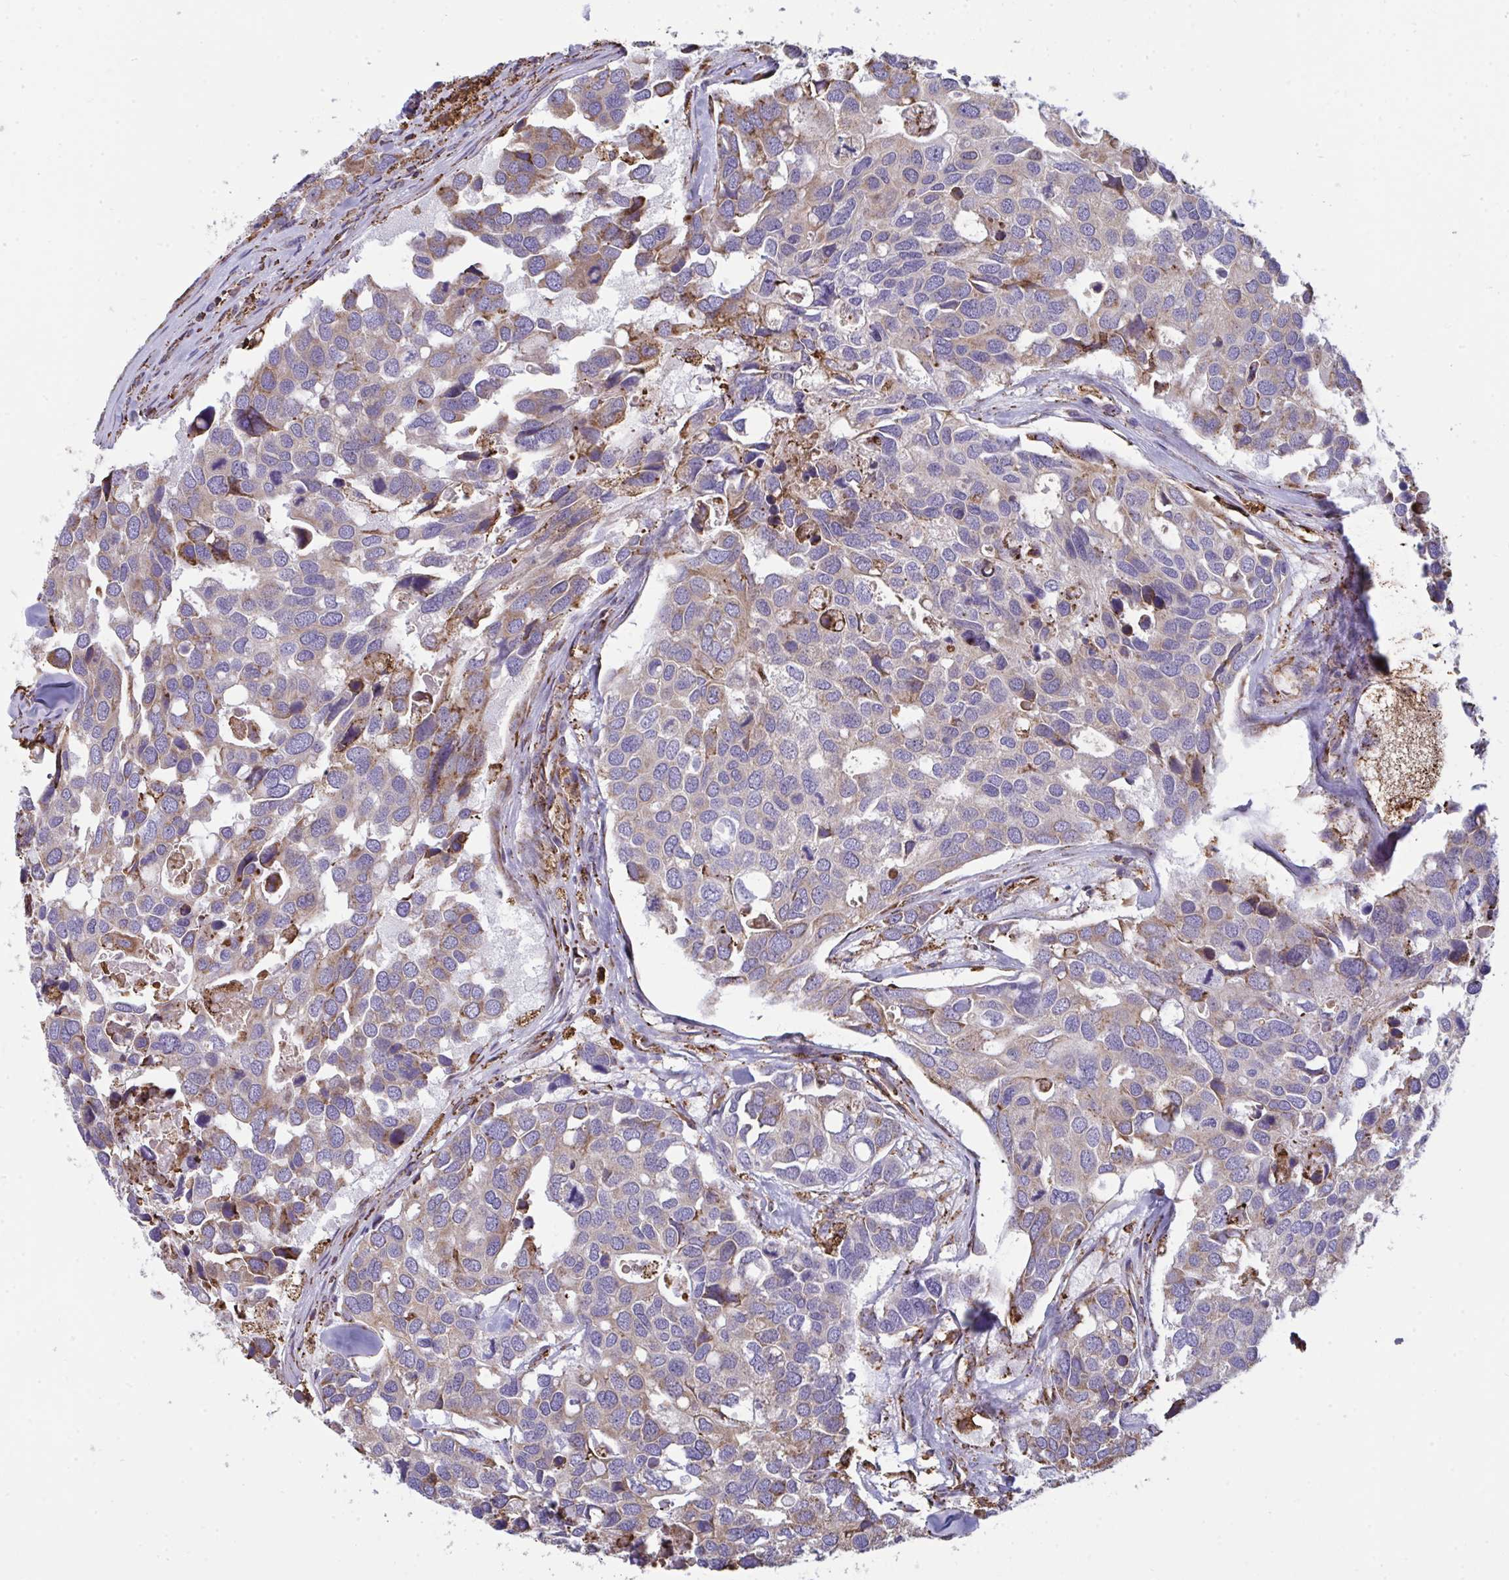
{"staining": {"intensity": "weak", "quantity": "<25%", "location": "cytoplasmic/membranous"}, "tissue": "breast cancer", "cell_type": "Tumor cells", "image_type": "cancer", "snomed": [{"axis": "morphology", "description": "Duct carcinoma"}, {"axis": "topography", "description": "Breast"}], "caption": "This is an immunohistochemistry (IHC) image of breast infiltrating ductal carcinoma. There is no expression in tumor cells.", "gene": "MYMK", "patient": {"sex": "female", "age": 83}}